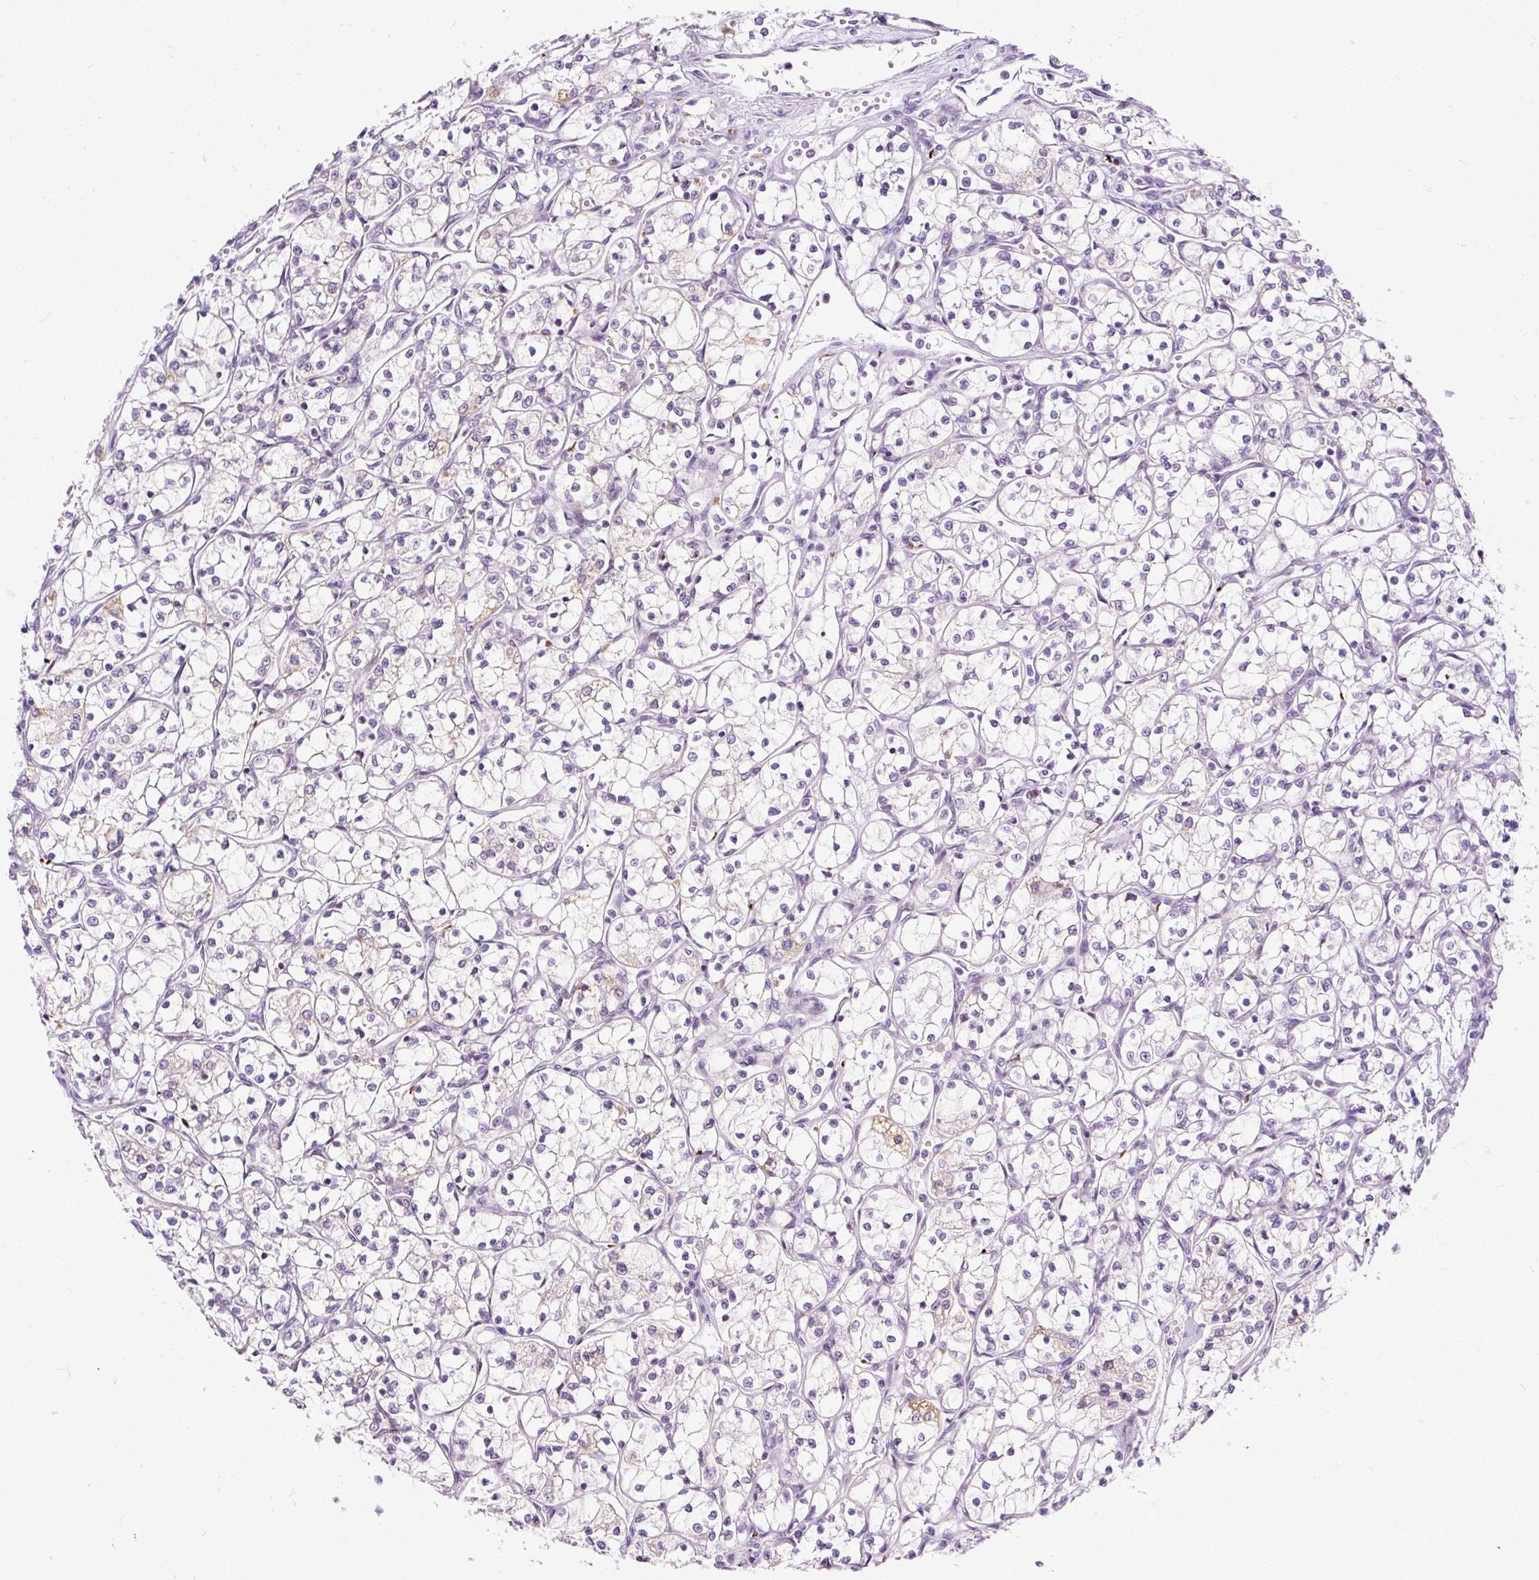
{"staining": {"intensity": "weak", "quantity": "<25%", "location": "cytoplasmic/membranous"}, "tissue": "renal cancer", "cell_type": "Tumor cells", "image_type": "cancer", "snomed": [{"axis": "morphology", "description": "Adenocarcinoma, NOS"}, {"axis": "topography", "description": "Kidney"}], "caption": "High magnification brightfield microscopy of adenocarcinoma (renal) stained with DAB (3,3'-diaminobenzidine) (brown) and counterstained with hematoxylin (blue): tumor cells show no significant positivity.", "gene": "FMC1", "patient": {"sex": "female", "age": 69}}